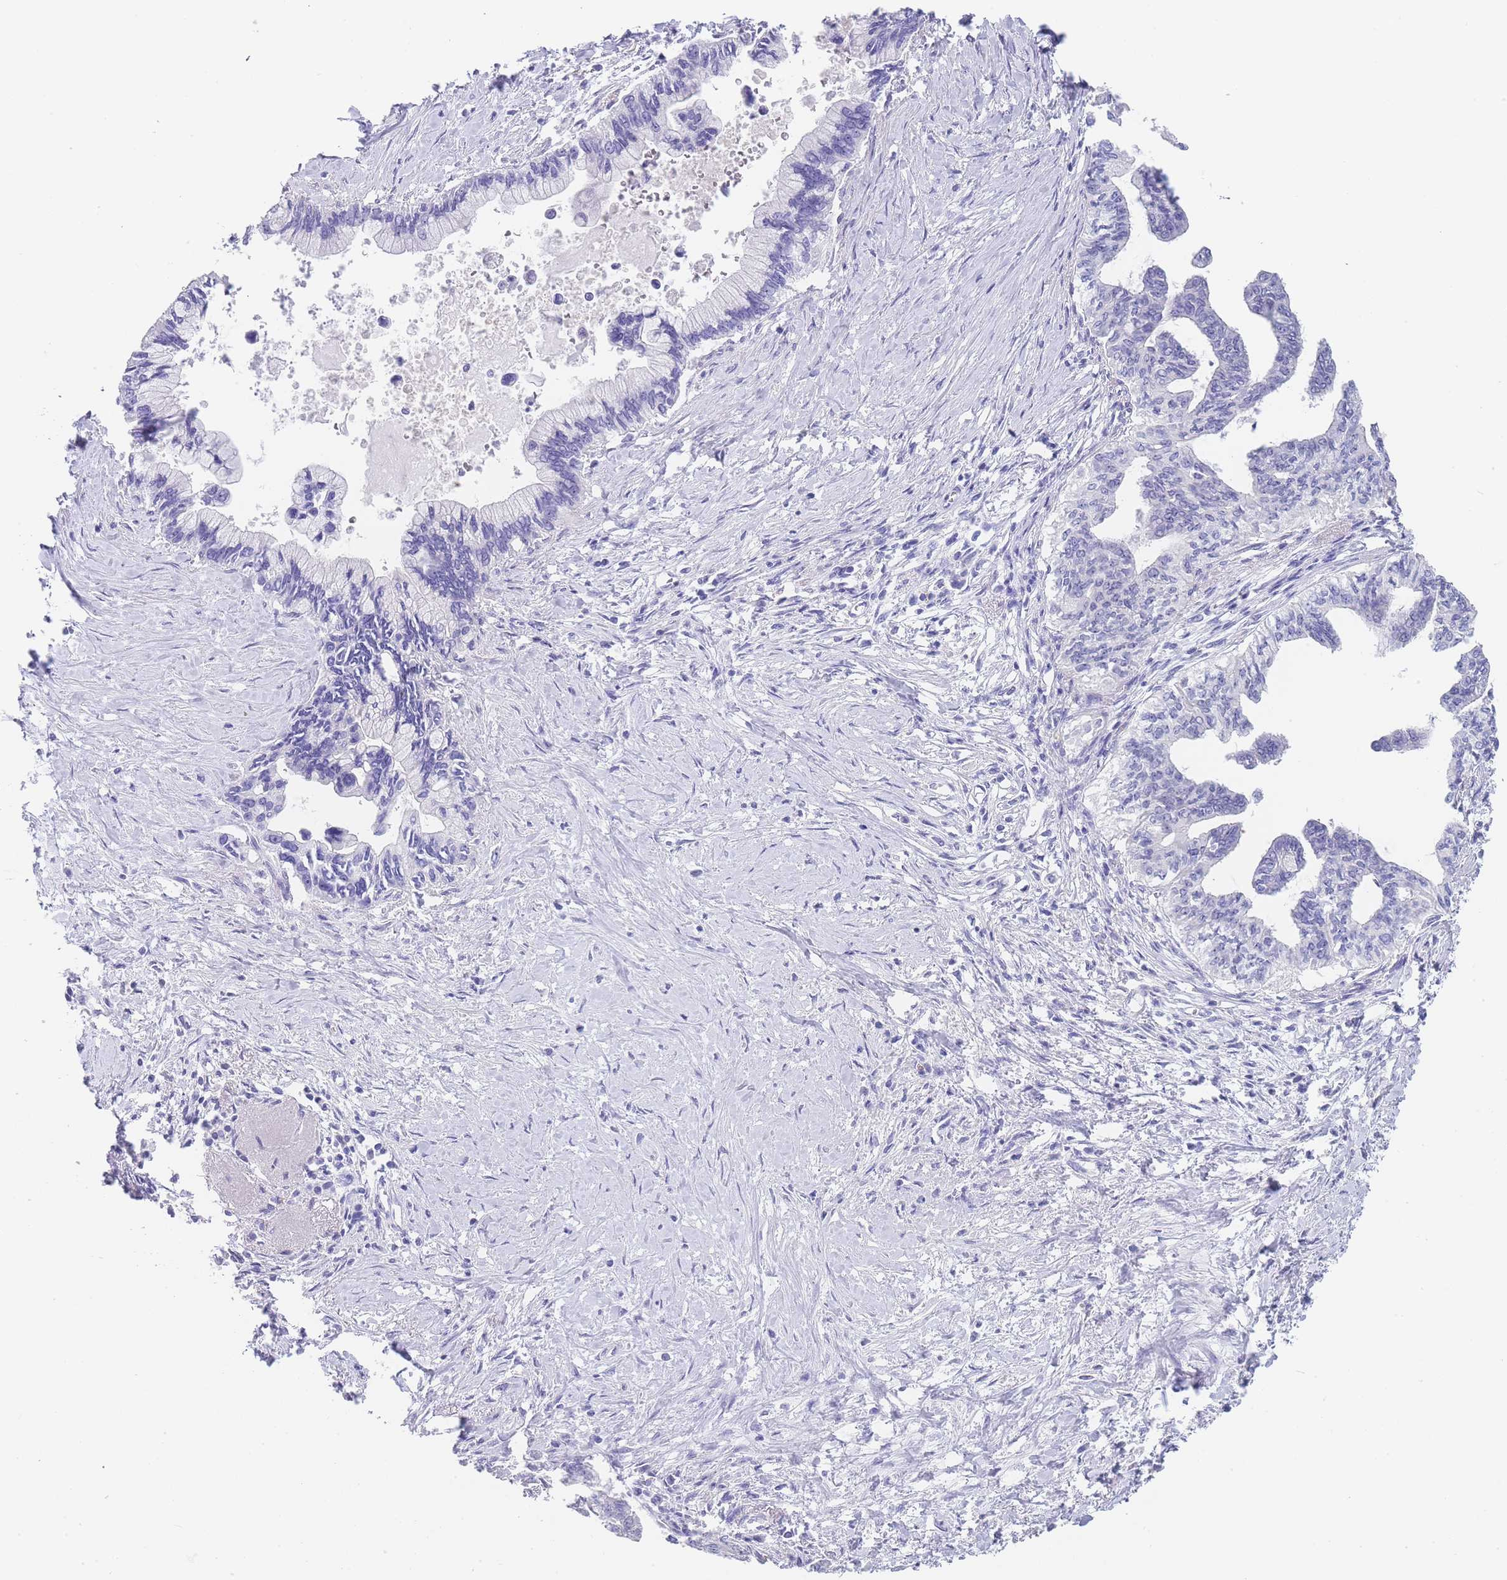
{"staining": {"intensity": "negative", "quantity": "none", "location": "none"}, "tissue": "pancreatic cancer", "cell_type": "Tumor cells", "image_type": "cancer", "snomed": [{"axis": "morphology", "description": "Adenocarcinoma, NOS"}, {"axis": "topography", "description": "Pancreas"}], "caption": "This is a photomicrograph of immunohistochemistry staining of pancreatic cancer, which shows no expression in tumor cells. Nuclei are stained in blue.", "gene": "NOP14", "patient": {"sex": "female", "age": 83}}